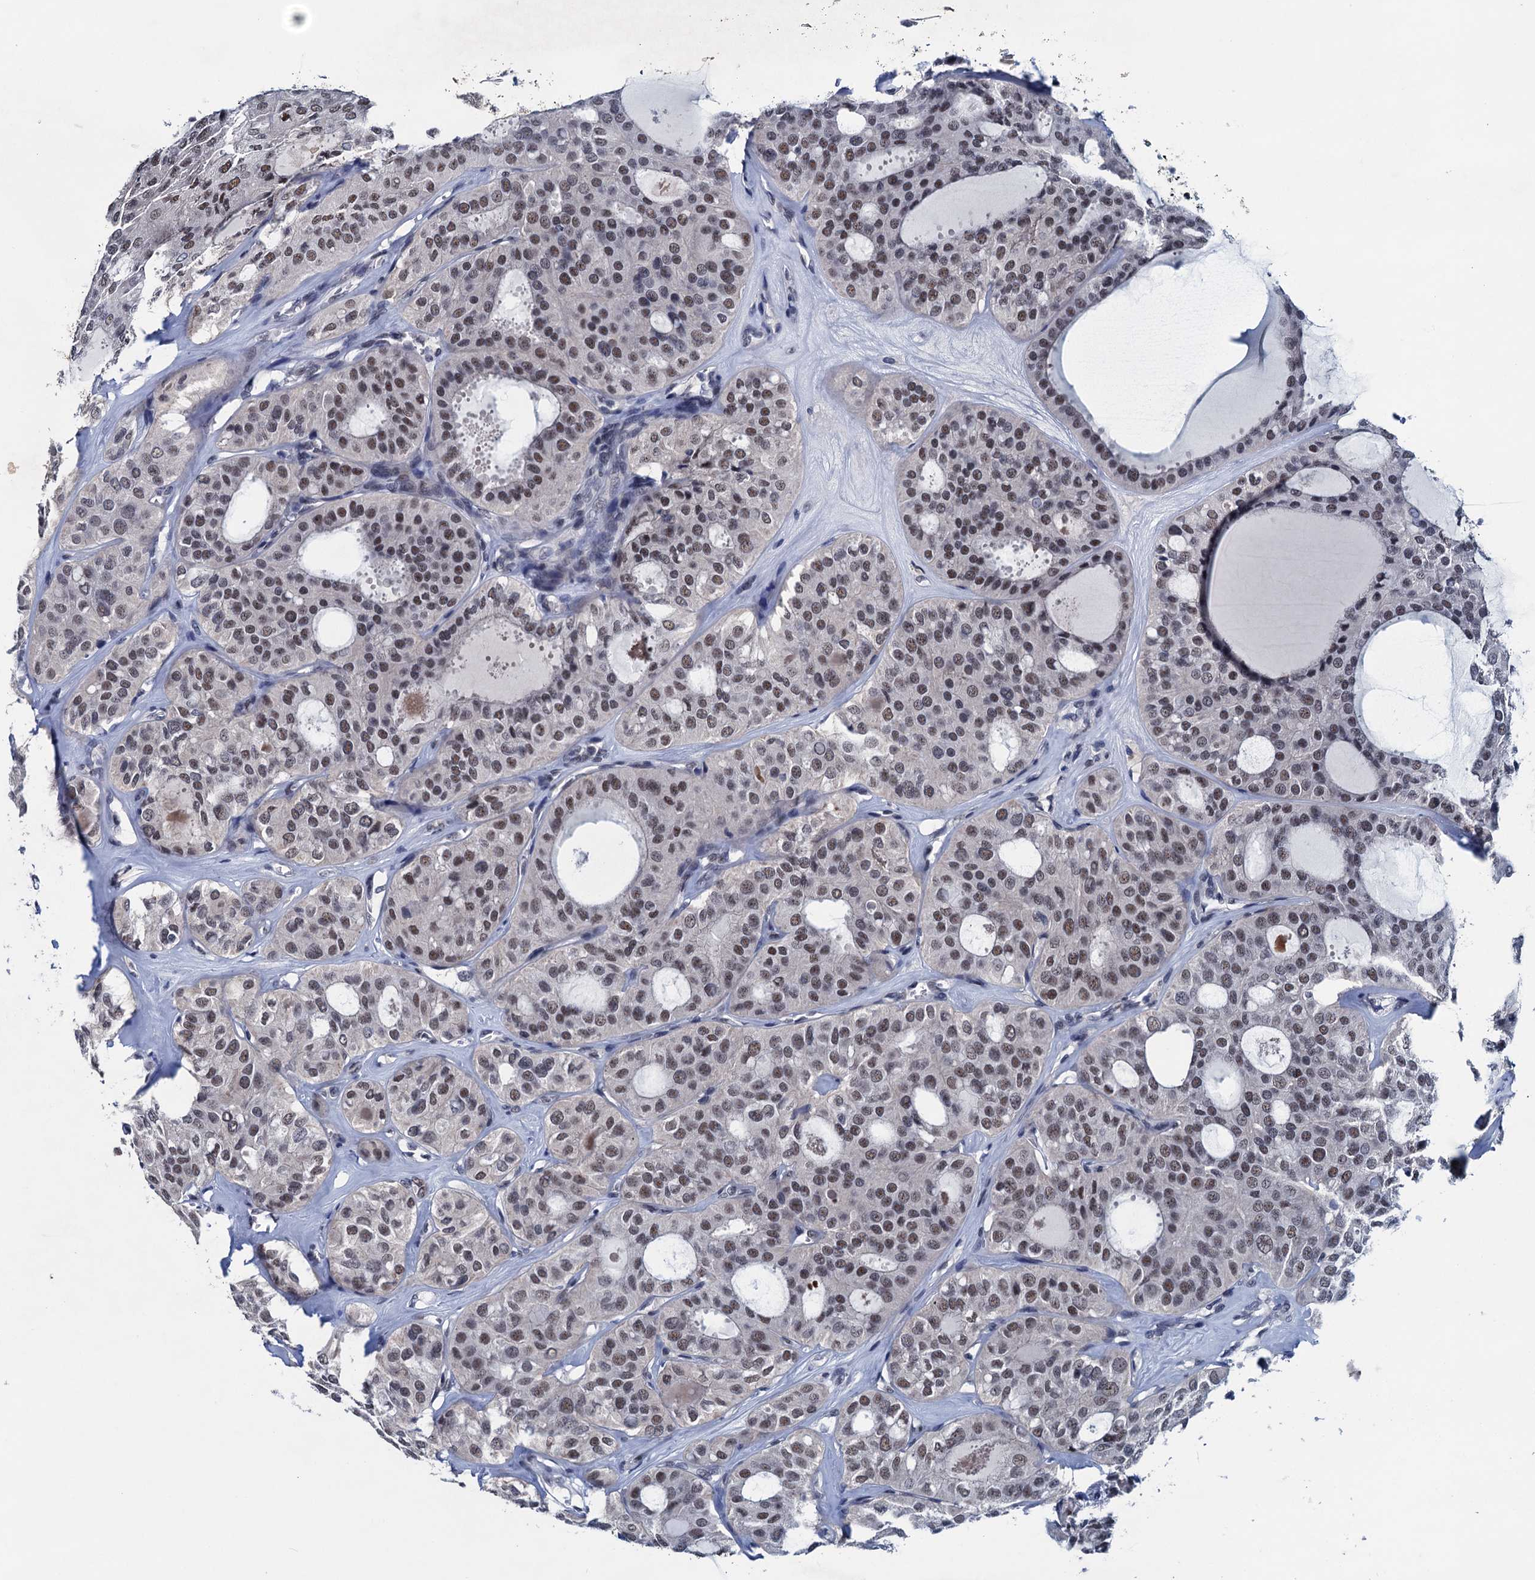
{"staining": {"intensity": "moderate", "quantity": "25%-75%", "location": "nuclear"}, "tissue": "thyroid cancer", "cell_type": "Tumor cells", "image_type": "cancer", "snomed": [{"axis": "morphology", "description": "Follicular adenoma carcinoma, NOS"}, {"axis": "topography", "description": "Thyroid gland"}], "caption": "The immunohistochemical stain highlights moderate nuclear expression in tumor cells of thyroid cancer tissue.", "gene": "FNBP4", "patient": {"sex": "male", "age": 75}}